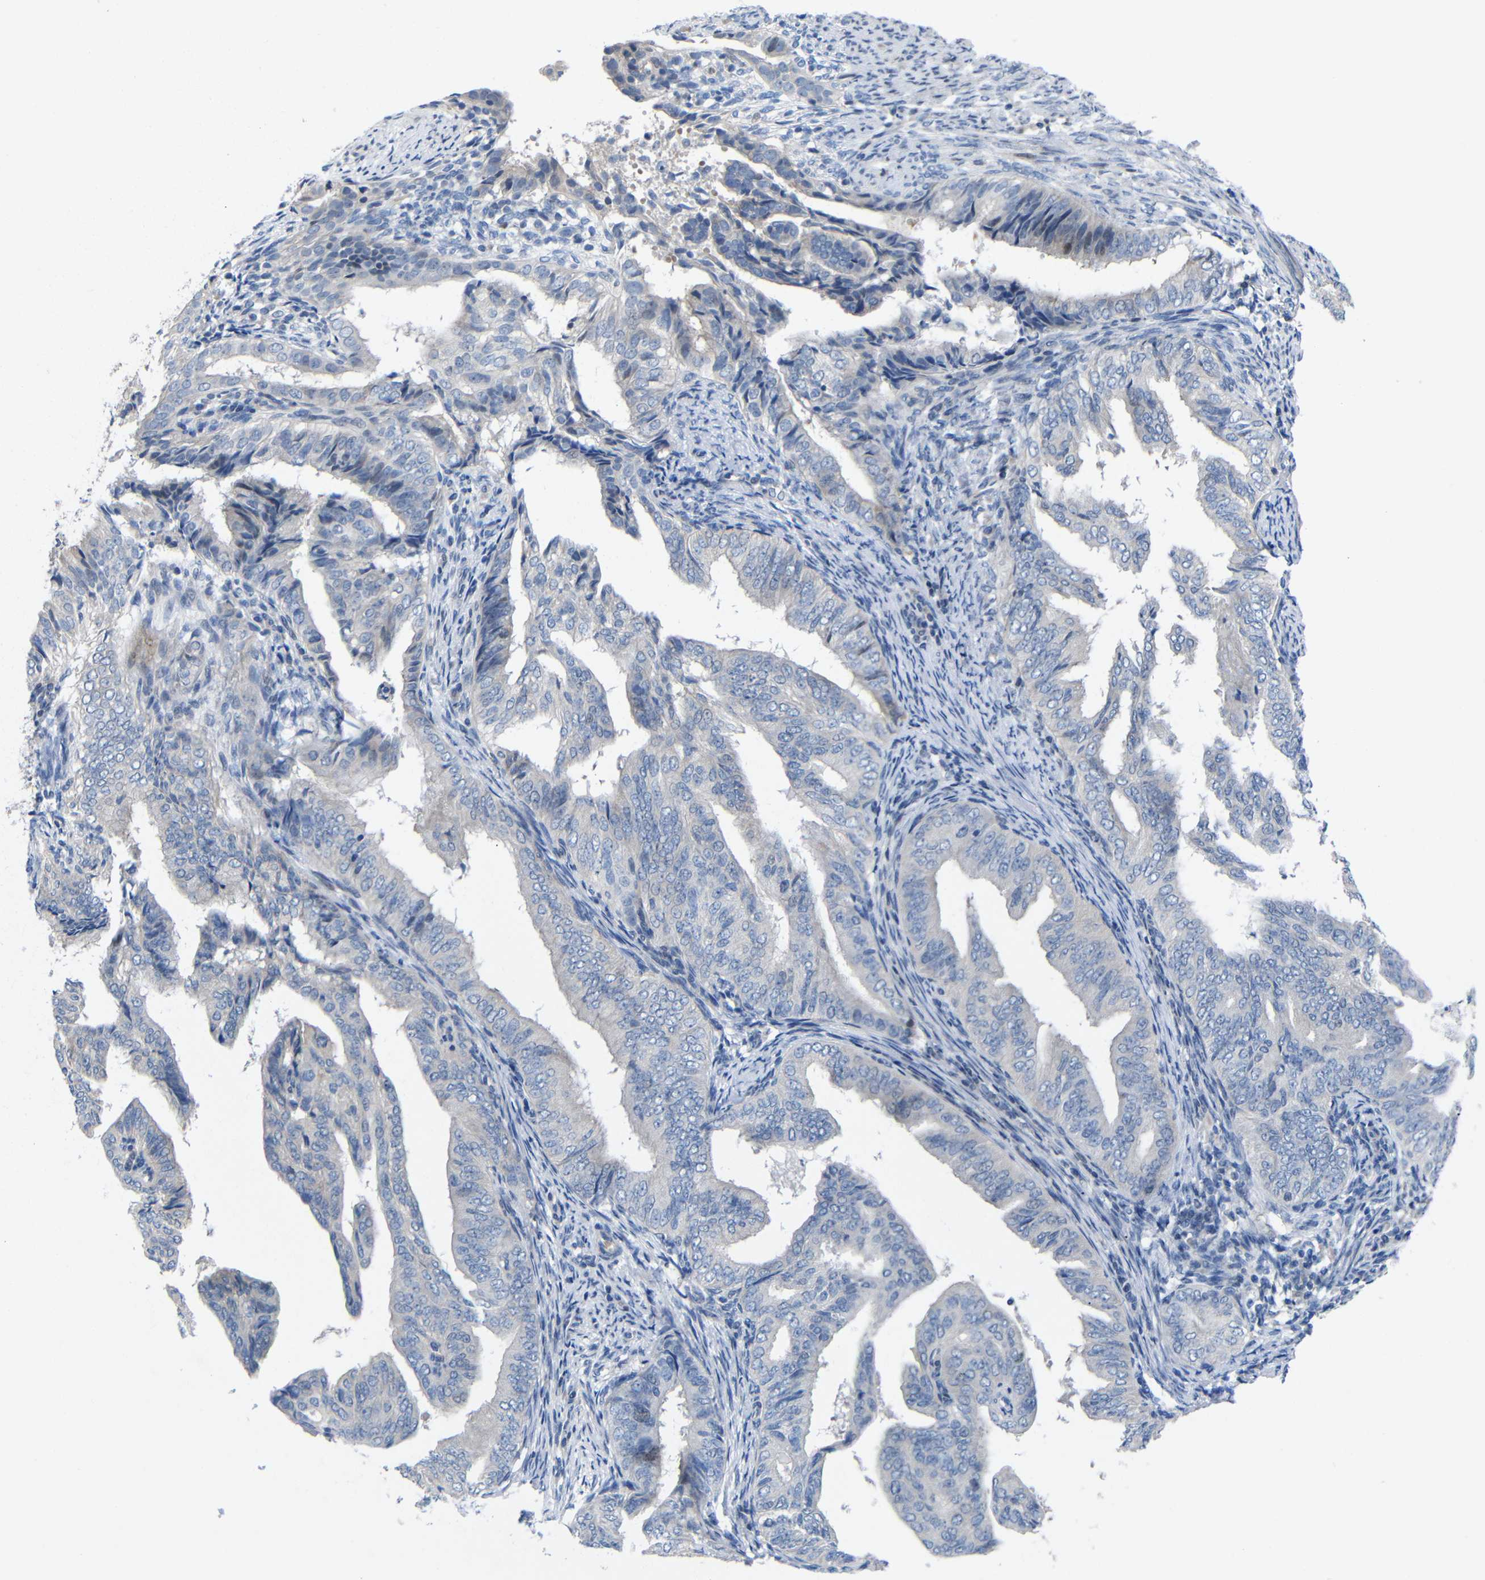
{"staining": {"intensity": "negative", "quantity": "none", "location": "none"}, "tissue": "endometrial cancer", "cell_type": "Tumor cells", "image_type": "cancer", "snomed": [{"axis": "morphology", "description": "Neoplasm, malignant, NOS"}, {"axis": "topography", "description": "Endometrium"}], "caption": "This is a photomicrograph of immunohistochemistry (IHC) staining of malignant neoplasm (endometrial), which shows no expression in tumor cells.", "gene": "CMTM1", "patient": {"sex": "female", "age": 74}}